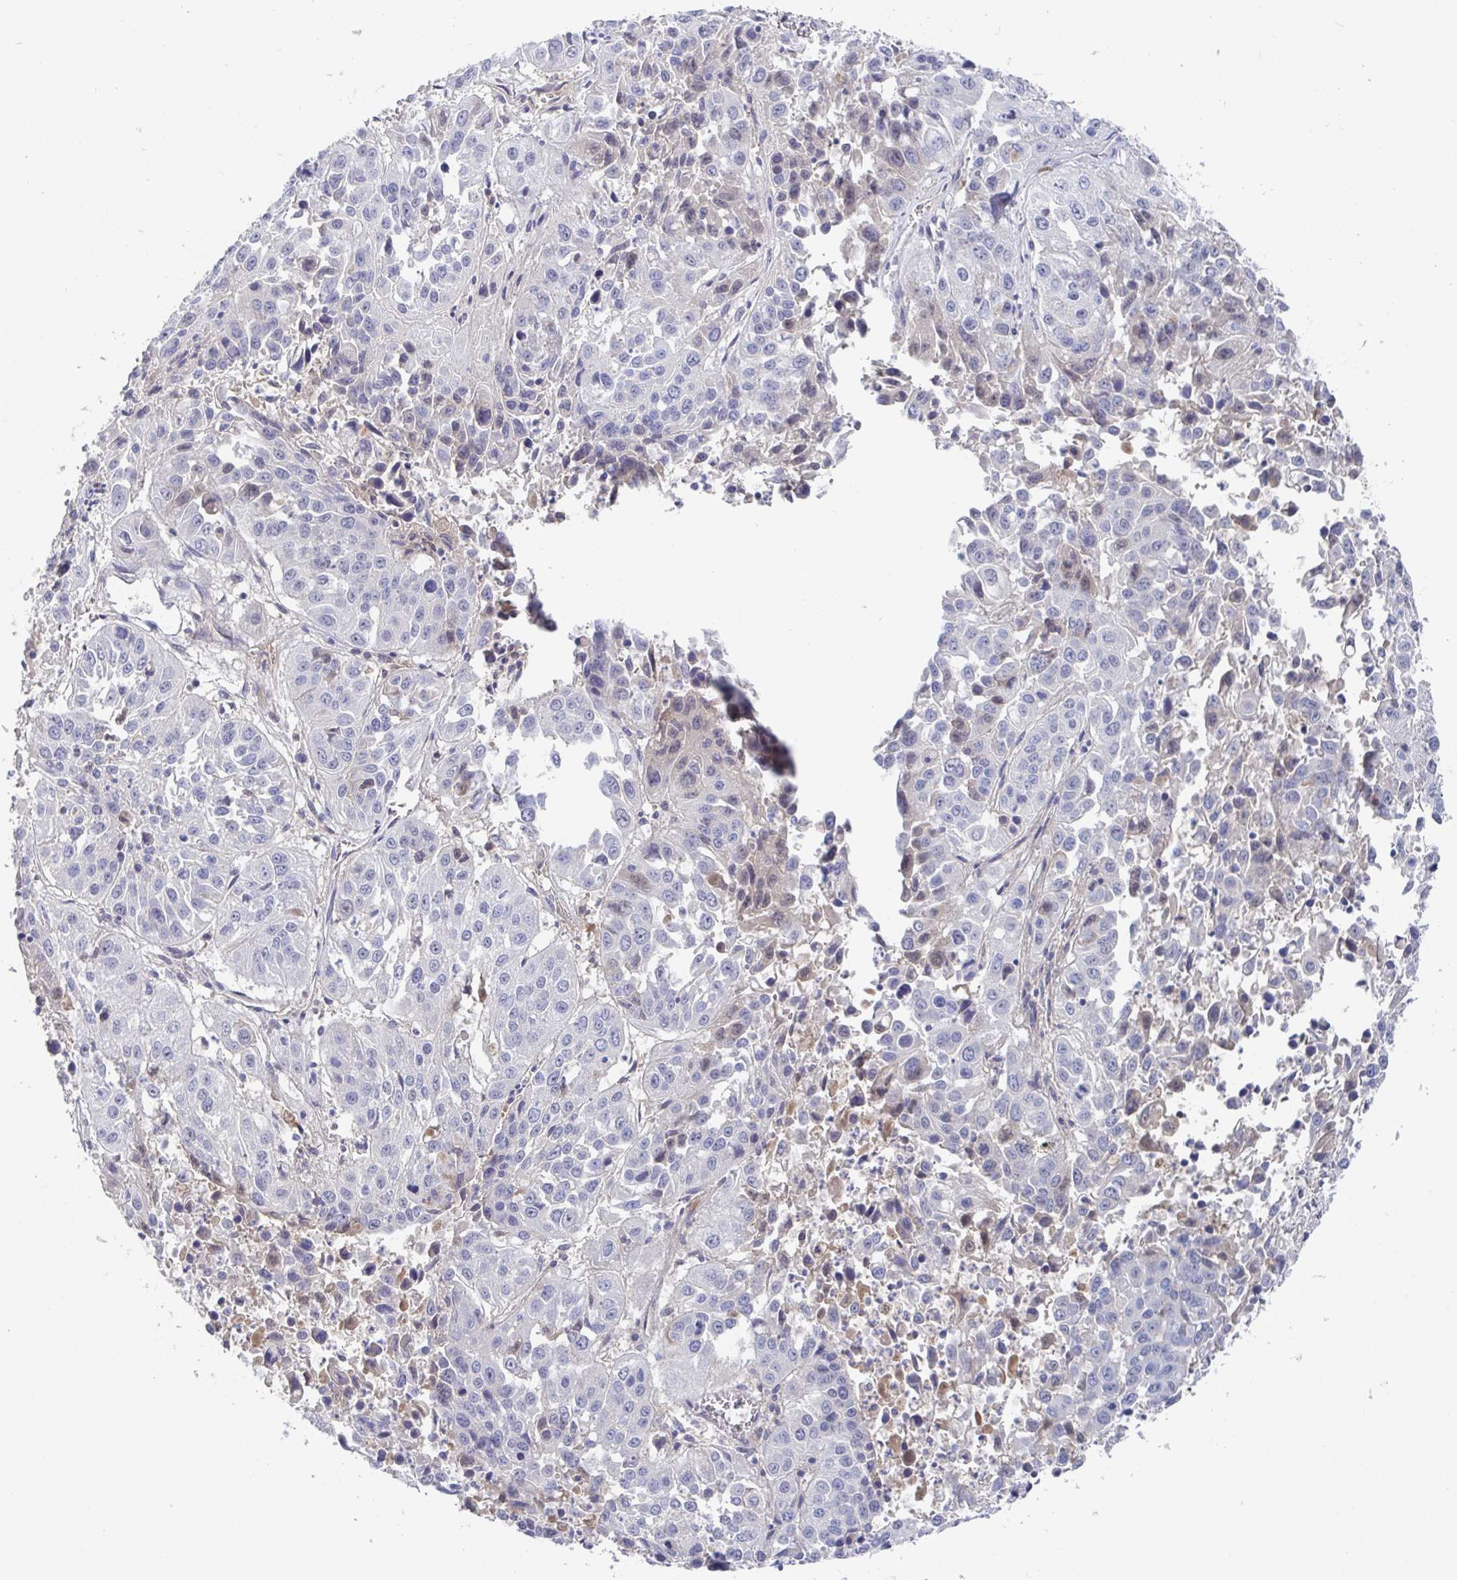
{"staining": {"intensity": "negative", "quantity": "none", "location": "none"}, "tissue": "lung cancer", "cell_type": "Tumor cells", "image_type": "cancer", "snomed": [{"axis": "morphology", "description": "Squamous cell carcinoma, NOS"}, {"axis": "topography", "description": "Lung"}], "caption": "There is no significant expression in tumor cells of lung cancer (squamous cell carcinoma). The staining is performed using DAB (3,3'-diaminobenzidine) brown chromogen with nuclei counter-stained in using hematoxylin.", "gene": "GPR148", "patient": {"sex": "female", "age": 61}}